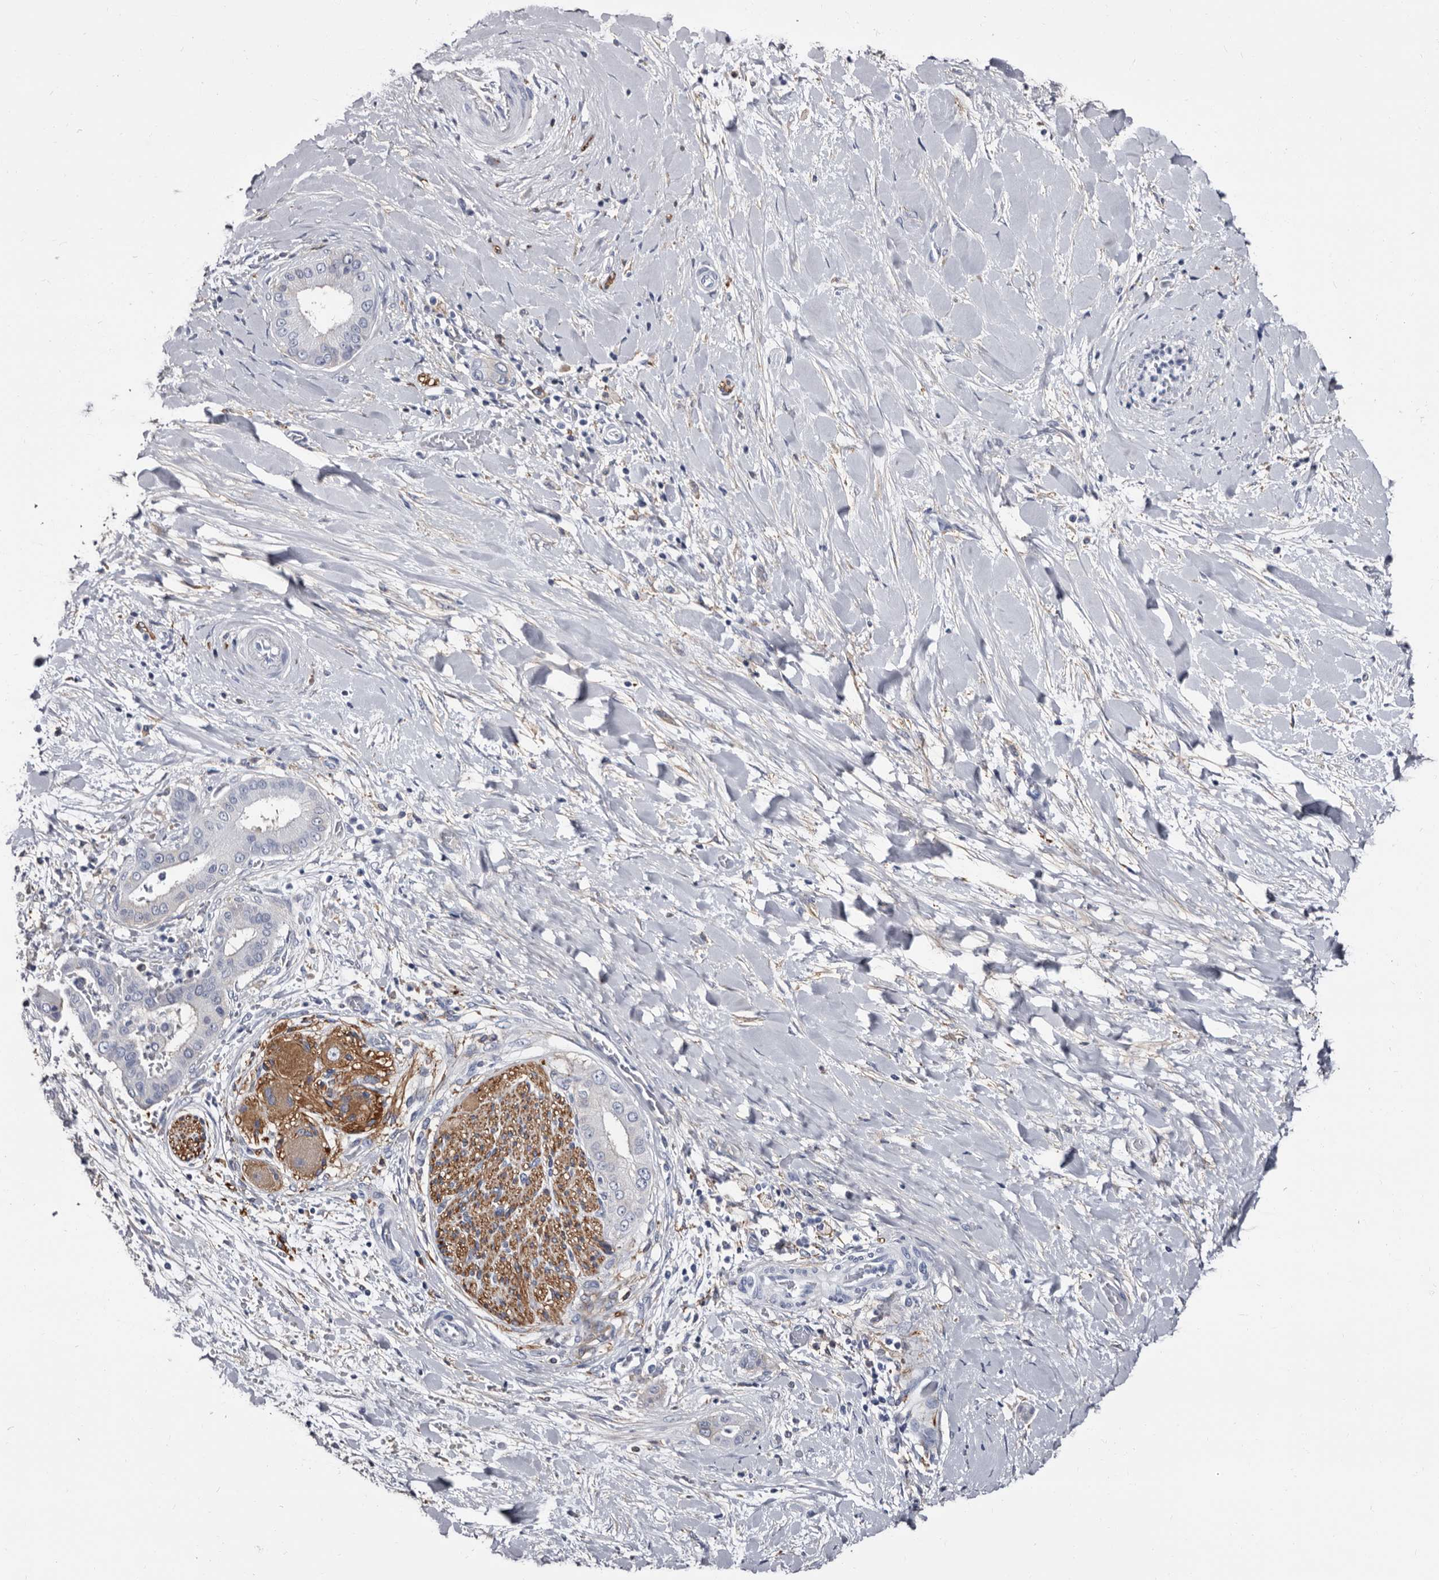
{"staining": {"intensity": "negative", "quantity": "none", "location": "none"}, "tissue": "liver cancer", "cell_type": "Tumor cells", "image_type": "cancer", "snomed": [{"axis": "morphology", "description": "Cholangiocarcinoma"}, {"axis": "topography", "description": "Liver"}], "caption": "High power microscopy micrograph of an IHC micrograph of liver cancer (cholangiocarcinoma), revealing no significant positivity in tumor cells.", "gene": "EPB41L3", "patient": {"sex": "female", "age": 54}}